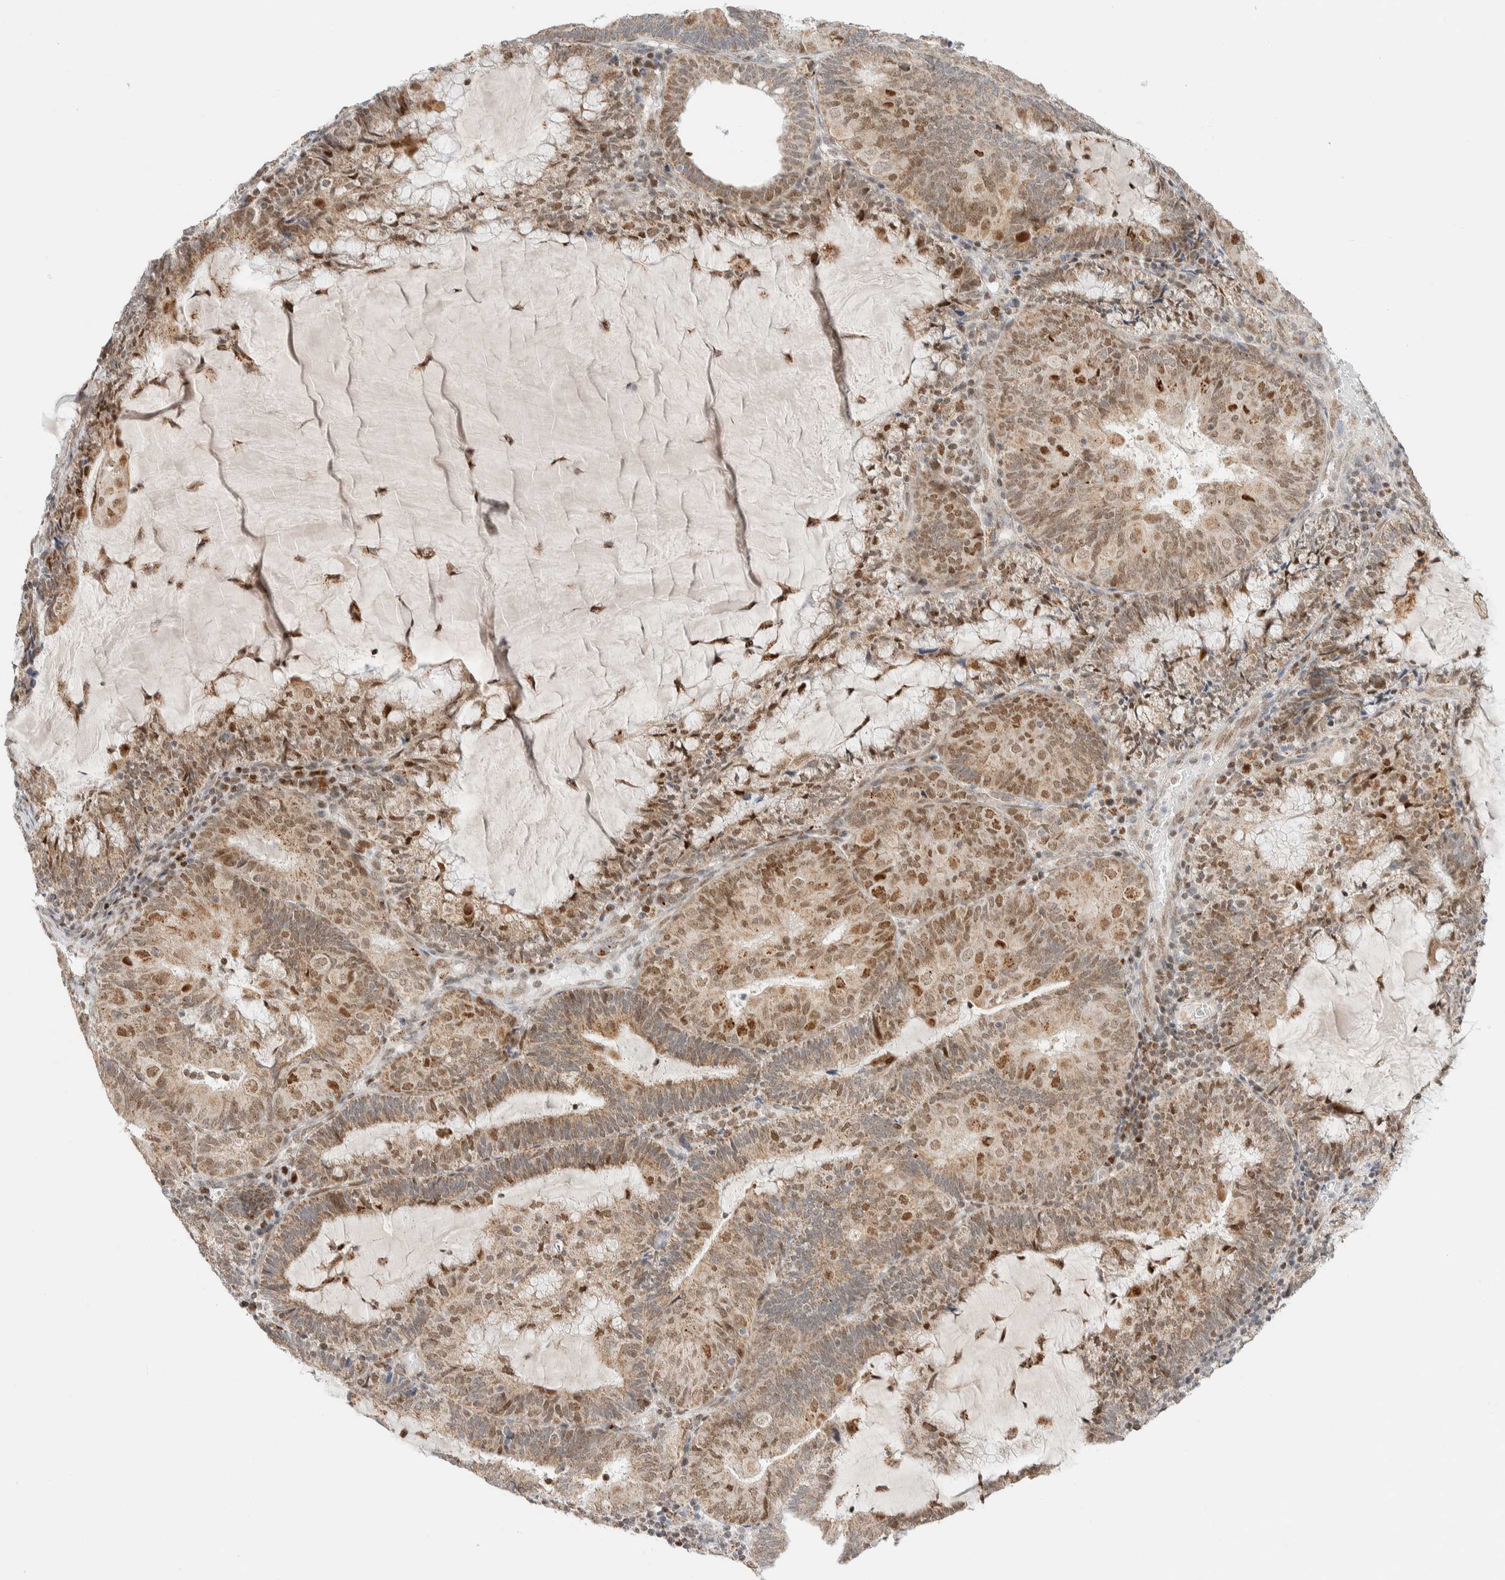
{"staining": {"intensity": "moderate", "quantity": ">75%", "location": "cytoplasmic/membranous,nuclear"}, "tissue": "endometrial cancer", "cell_type": "Tumor cells", "image_type": "cancer", "snomed": [{"axis": "morphology", "description": "Adenocarcinoma, NOS"}, {"axis": "topography", "description": "Endometrium"}], "caption": "This histopathology image exhibits endometrial adenocarcinoma stained with immunohistochemistry (IHC) to label a protein in brown. The cytoplasmic/membranous and nuclear of tumor cells show moderate positivity for the protein. Nuclei are counter-stained blue.", "gene": "TSPAN32", "patient": {"sex": "female", "age": 81}}